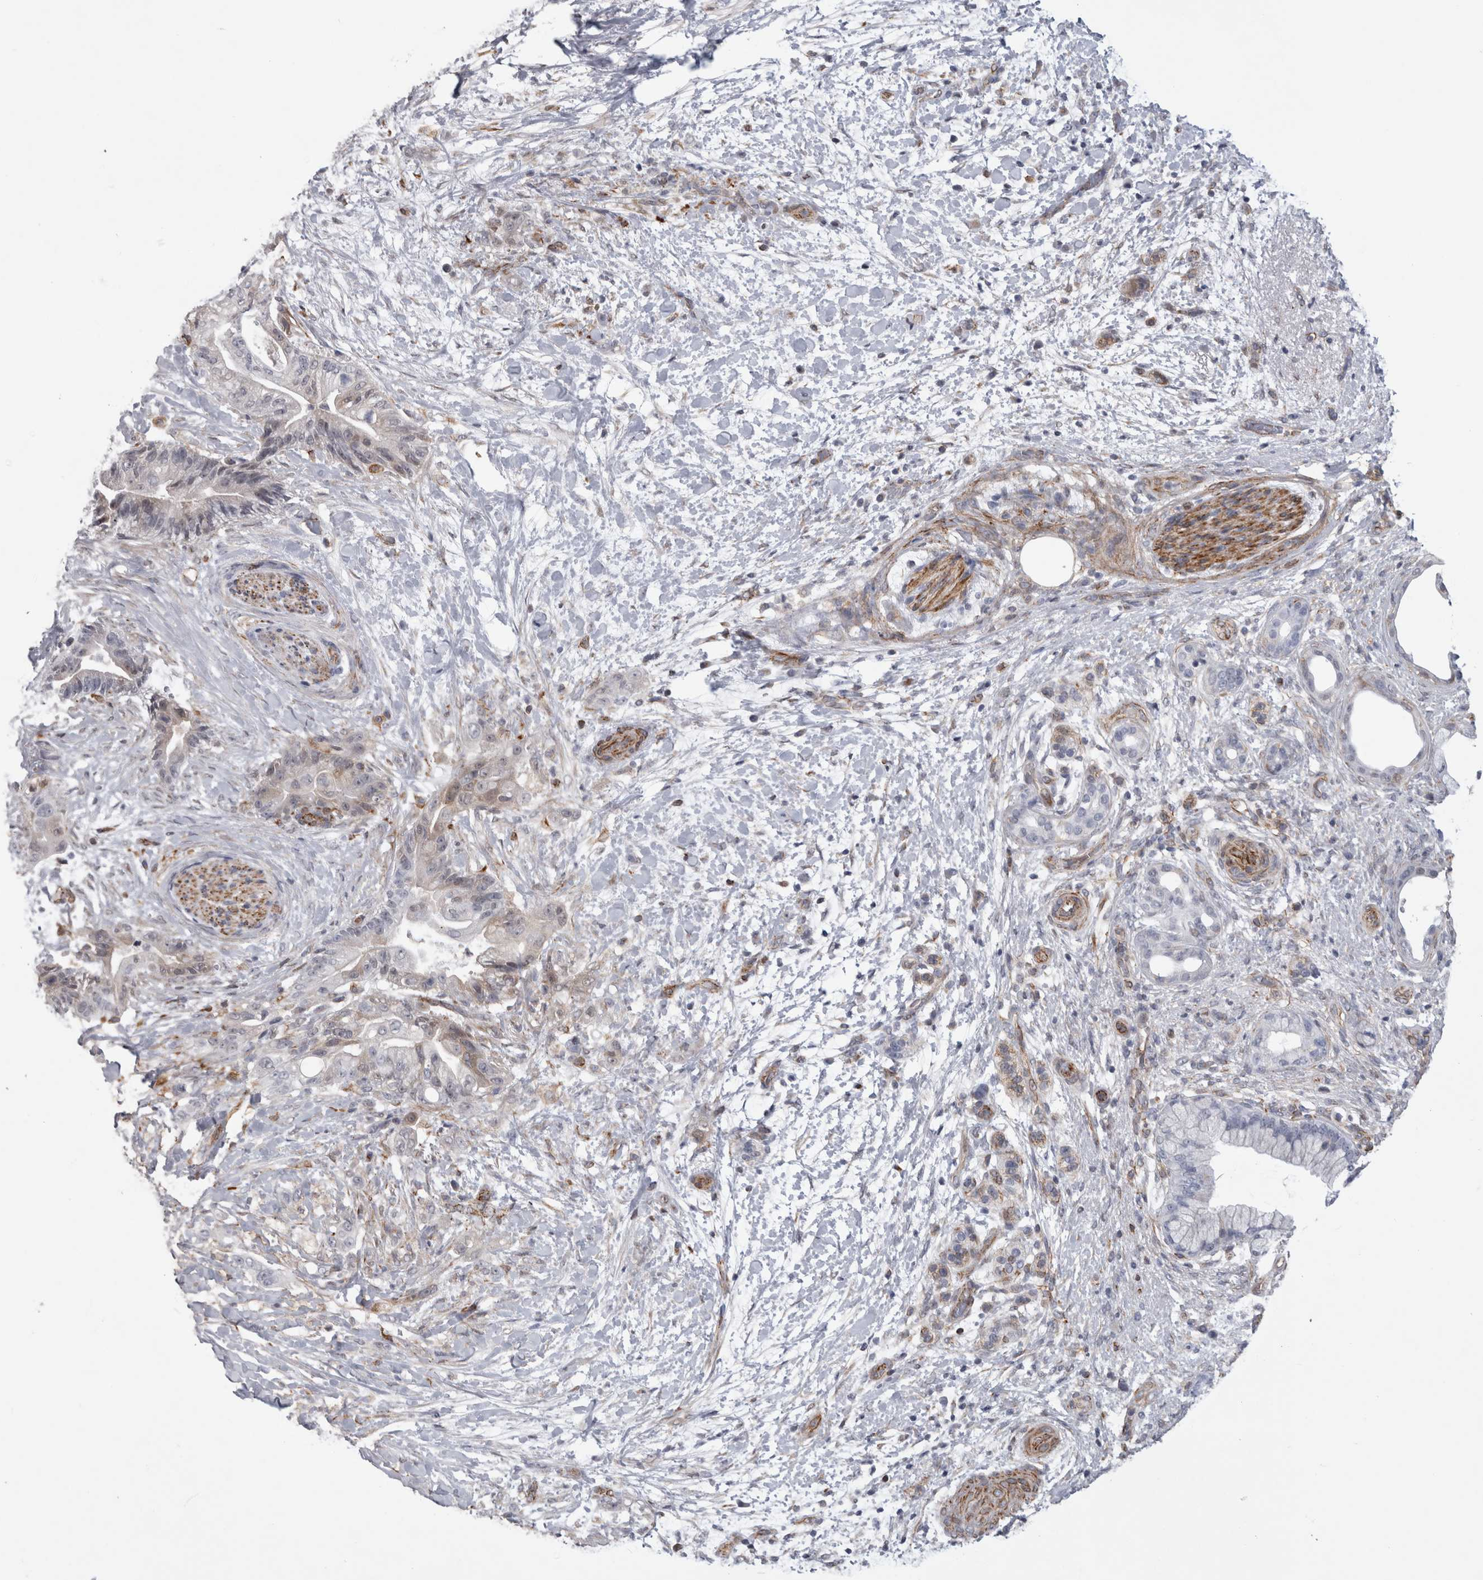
{"staining": {"intensity": "weak", "quantity": "<25%", "location": "cytoplasmic/membranous"}, "tissue": "pancreatic cancer", "cell_type": "Tumor cells", "image_type": "cancer", "snomed": [{"axis": "morphology", "description": "Adenocarcinoma, NOS"}, {"axis": "topography", "description": "Pancreas"}], "caption": "The IHC histopathology image has no significant expression in tumor cells of pancreatic cancer tissue.", "gene": "ACOT7", "patient": {"sex": "male", "age": 59}}